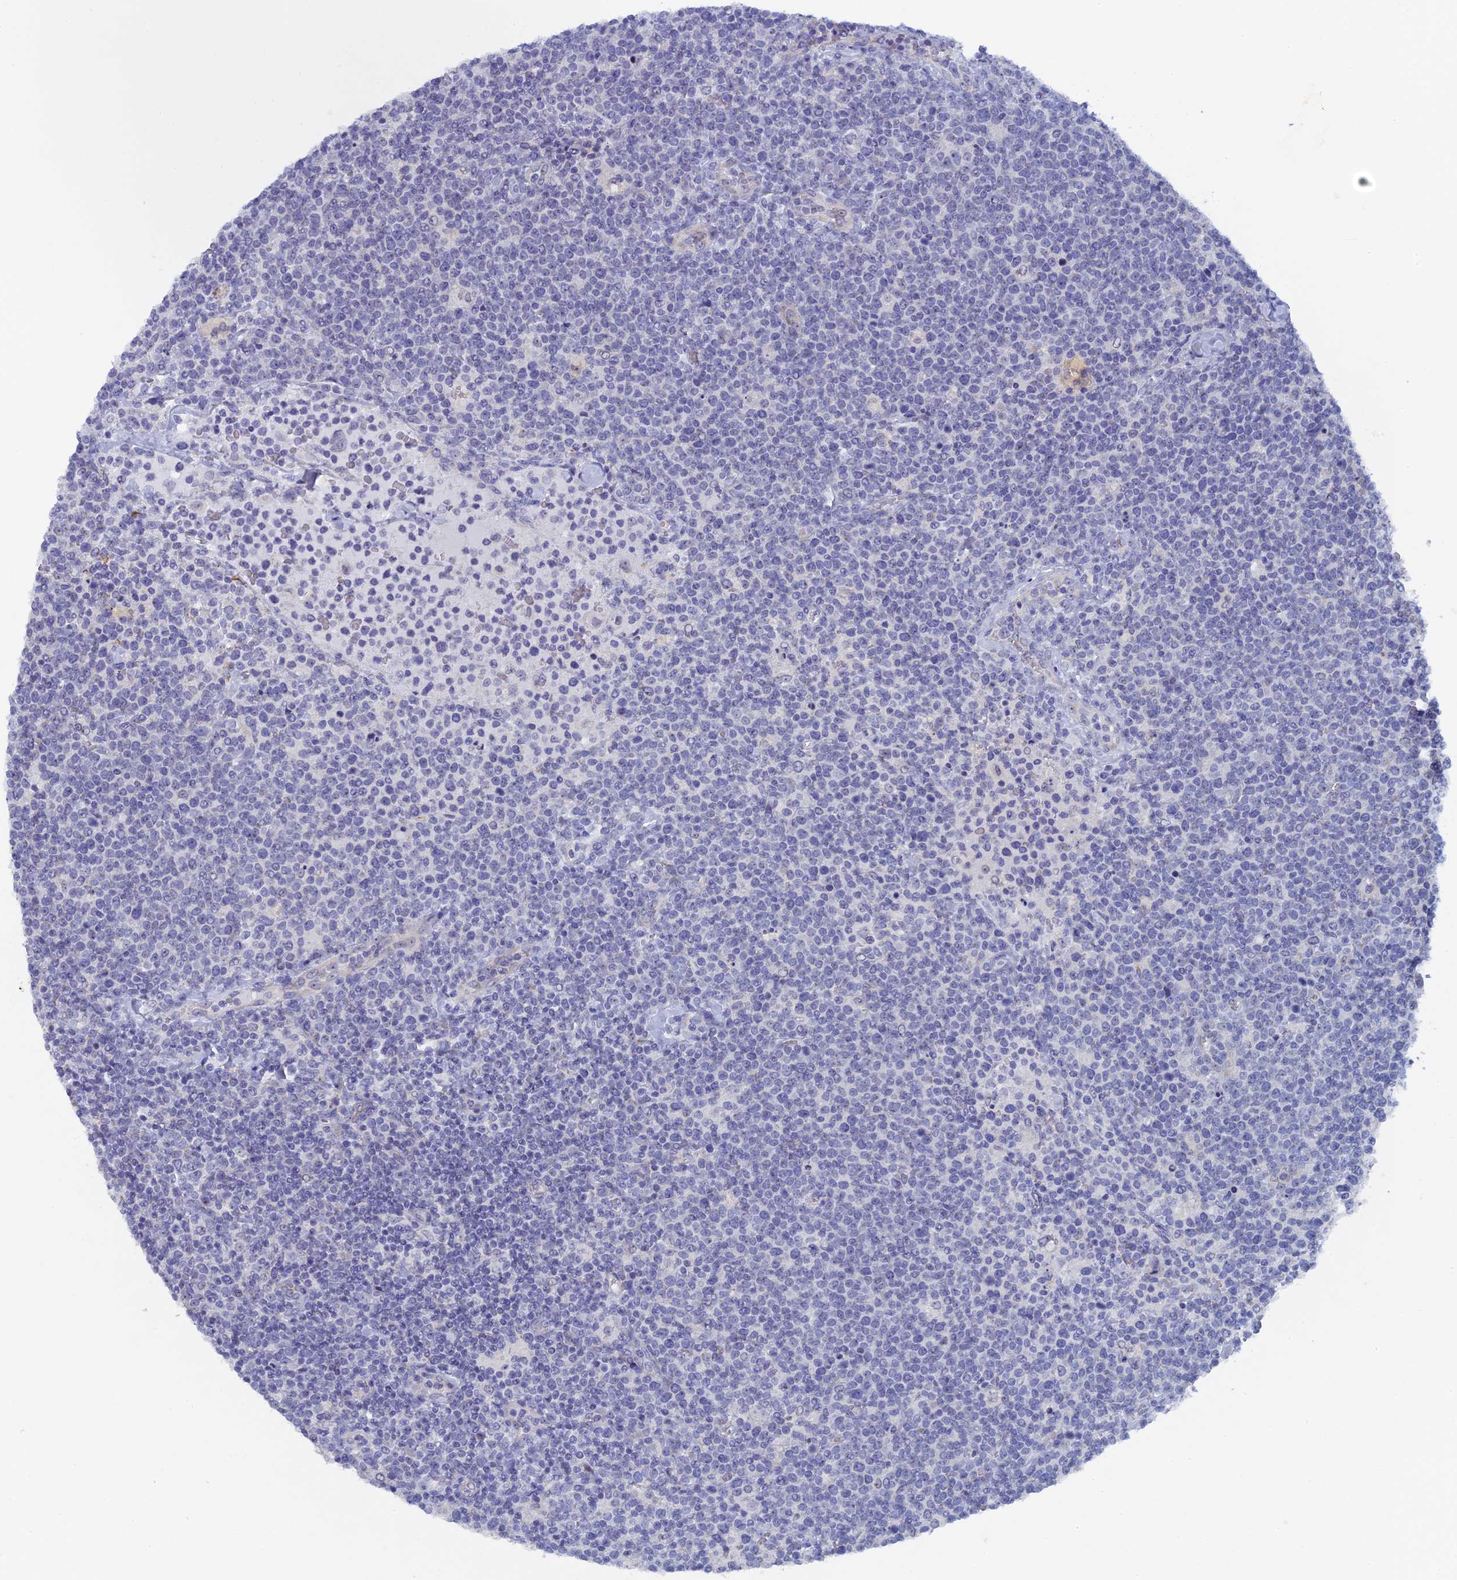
{"staining": {"intensity": "negative", "quantity": "none", "location": "none"}, "tissue": "lymphoma", "cell_type": "Tumor cells", "image_type": "cancer", "snomed": [{"axis": "morphology", "description": "Malignant lymphoma, non-Hodgkin's type, High grade"}, {"axis": "topography", "description": "Lymph node"}], "caption": "A histopathology image of human malignant lymphoma, non-Hodgkin's type (high-grade) is negative for staining in tumor cells.", "gene": "SRFBP1", "patient": {"sex": "male", "age": 61}}